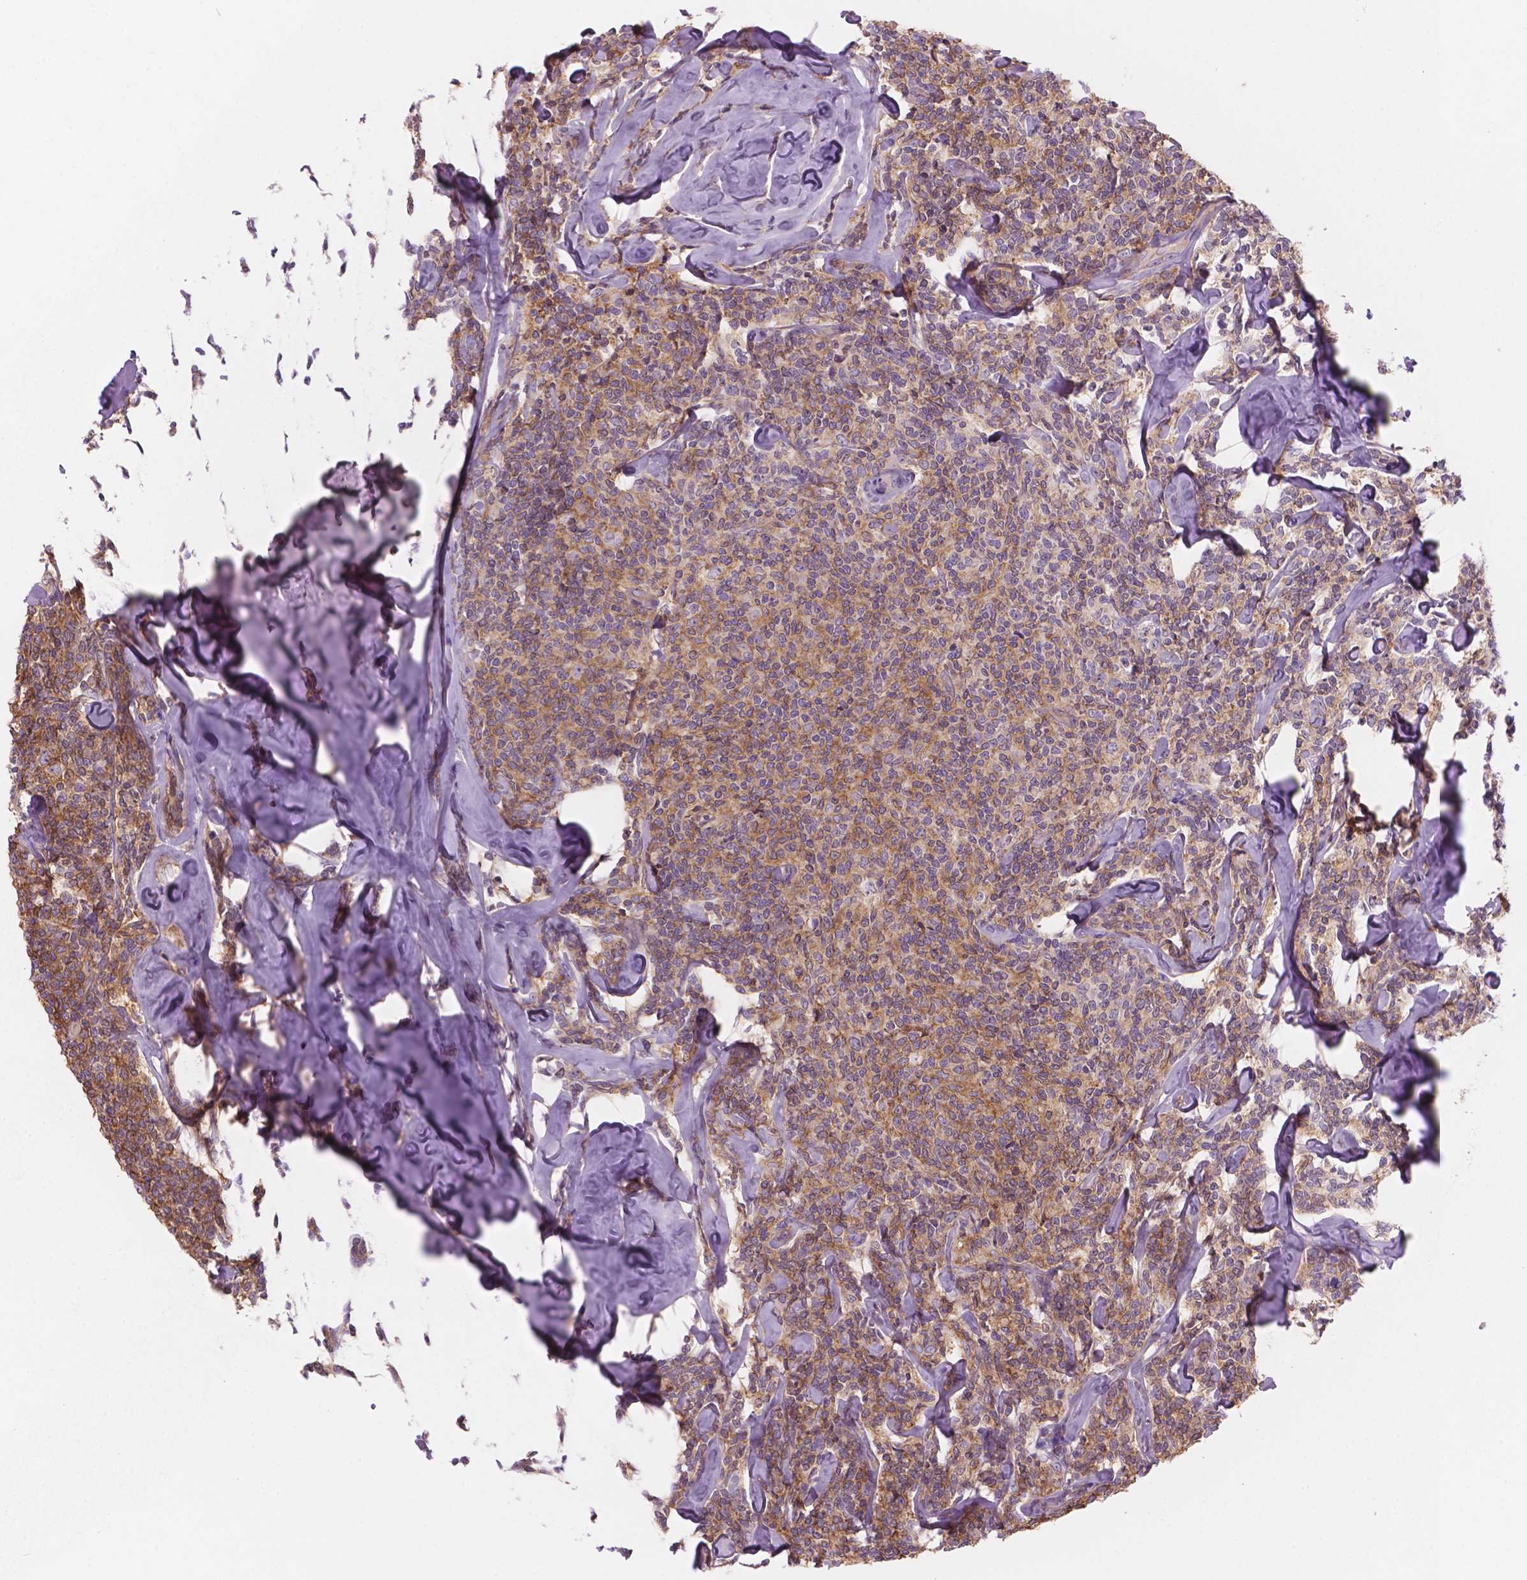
{"staining": {"intensity": "weak", "quantity": "<25%", "location": "cytoplasmic/membranous"}, "tissue": "lymphoma", "cell_type": "Tumor cells", "image_type": "cancer", "snomed": [{"axis": "morphology", "description": "Malignant lymphoma, non-Hodgkin's type, Low grade"}, {"axis": "topography", "description": "Lymph node"}], "caption": "Immunohistochemistry image of human lymphoma stained for a protein (brown), which displays no positivity in tumor cells. The staining was performed using DAB (3,3'-diaminobenzidine) to visualize the protein expression in brown, while the nuclei were stained in blue with hematoxylin (Magnification: 20x).", "gene": "ENSG00000187186", "patient": {"sex": "female", "age": 56}}